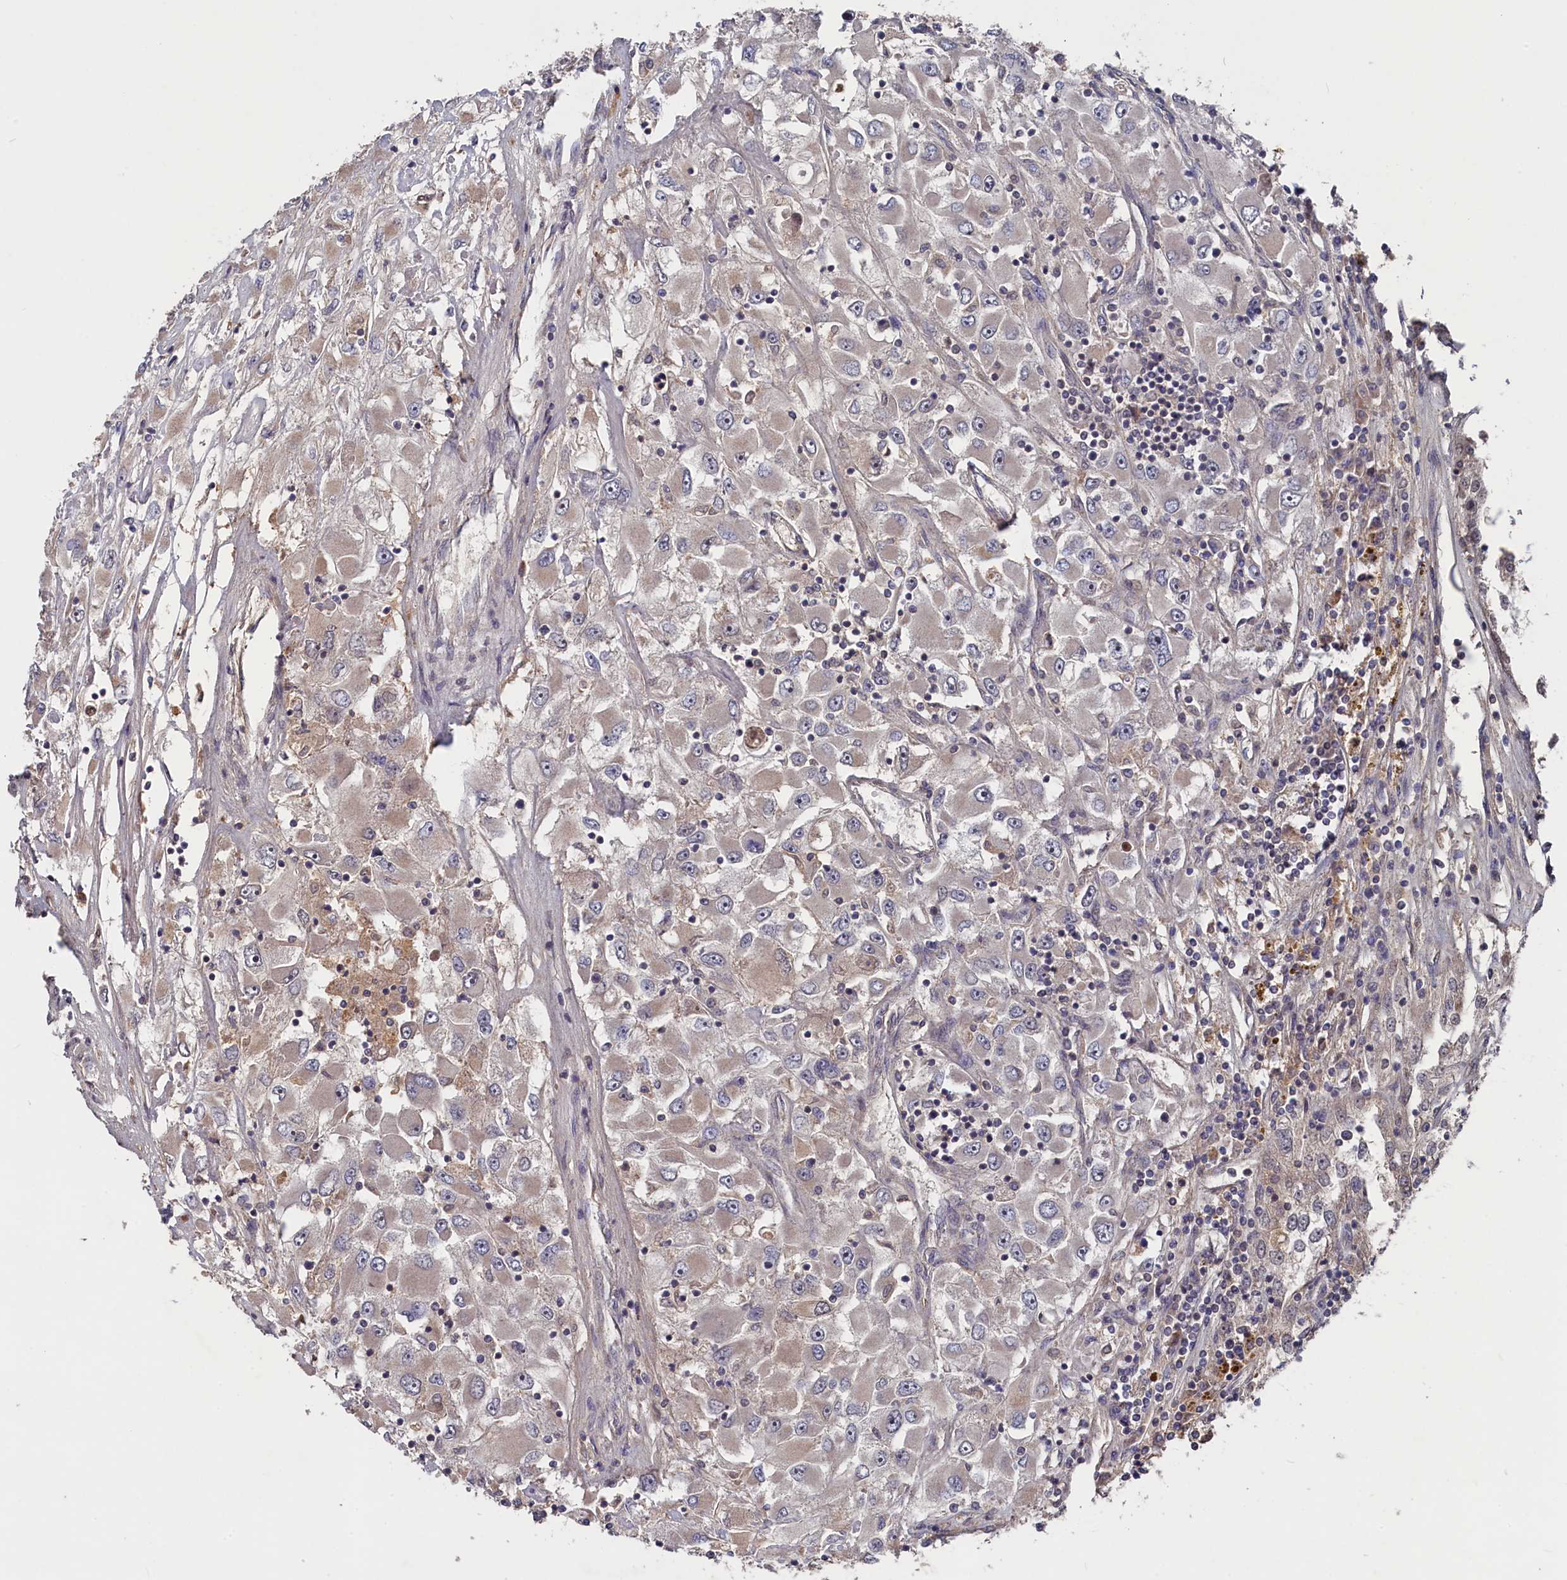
{"staining": {"intensity": "weak", "quantity": "<25%", "location": "cytoplasmic/membranous"}, "tissue": "renal cancer", "cell_type": "Tumor cells", "image_type": "cancer", "snomed": [{"axis": "morphology", "description": "Adenocarcinoma, NOS"}, {"axis": "topography", "description": "Kidney"}], "caption": "DAB immunohistochemical staining of human renal cancer (adenocarcinoma) displays no significant positivity in tumor cells.", "gene": "TMC5", "patient": {"sex": "female", "age": 52}}